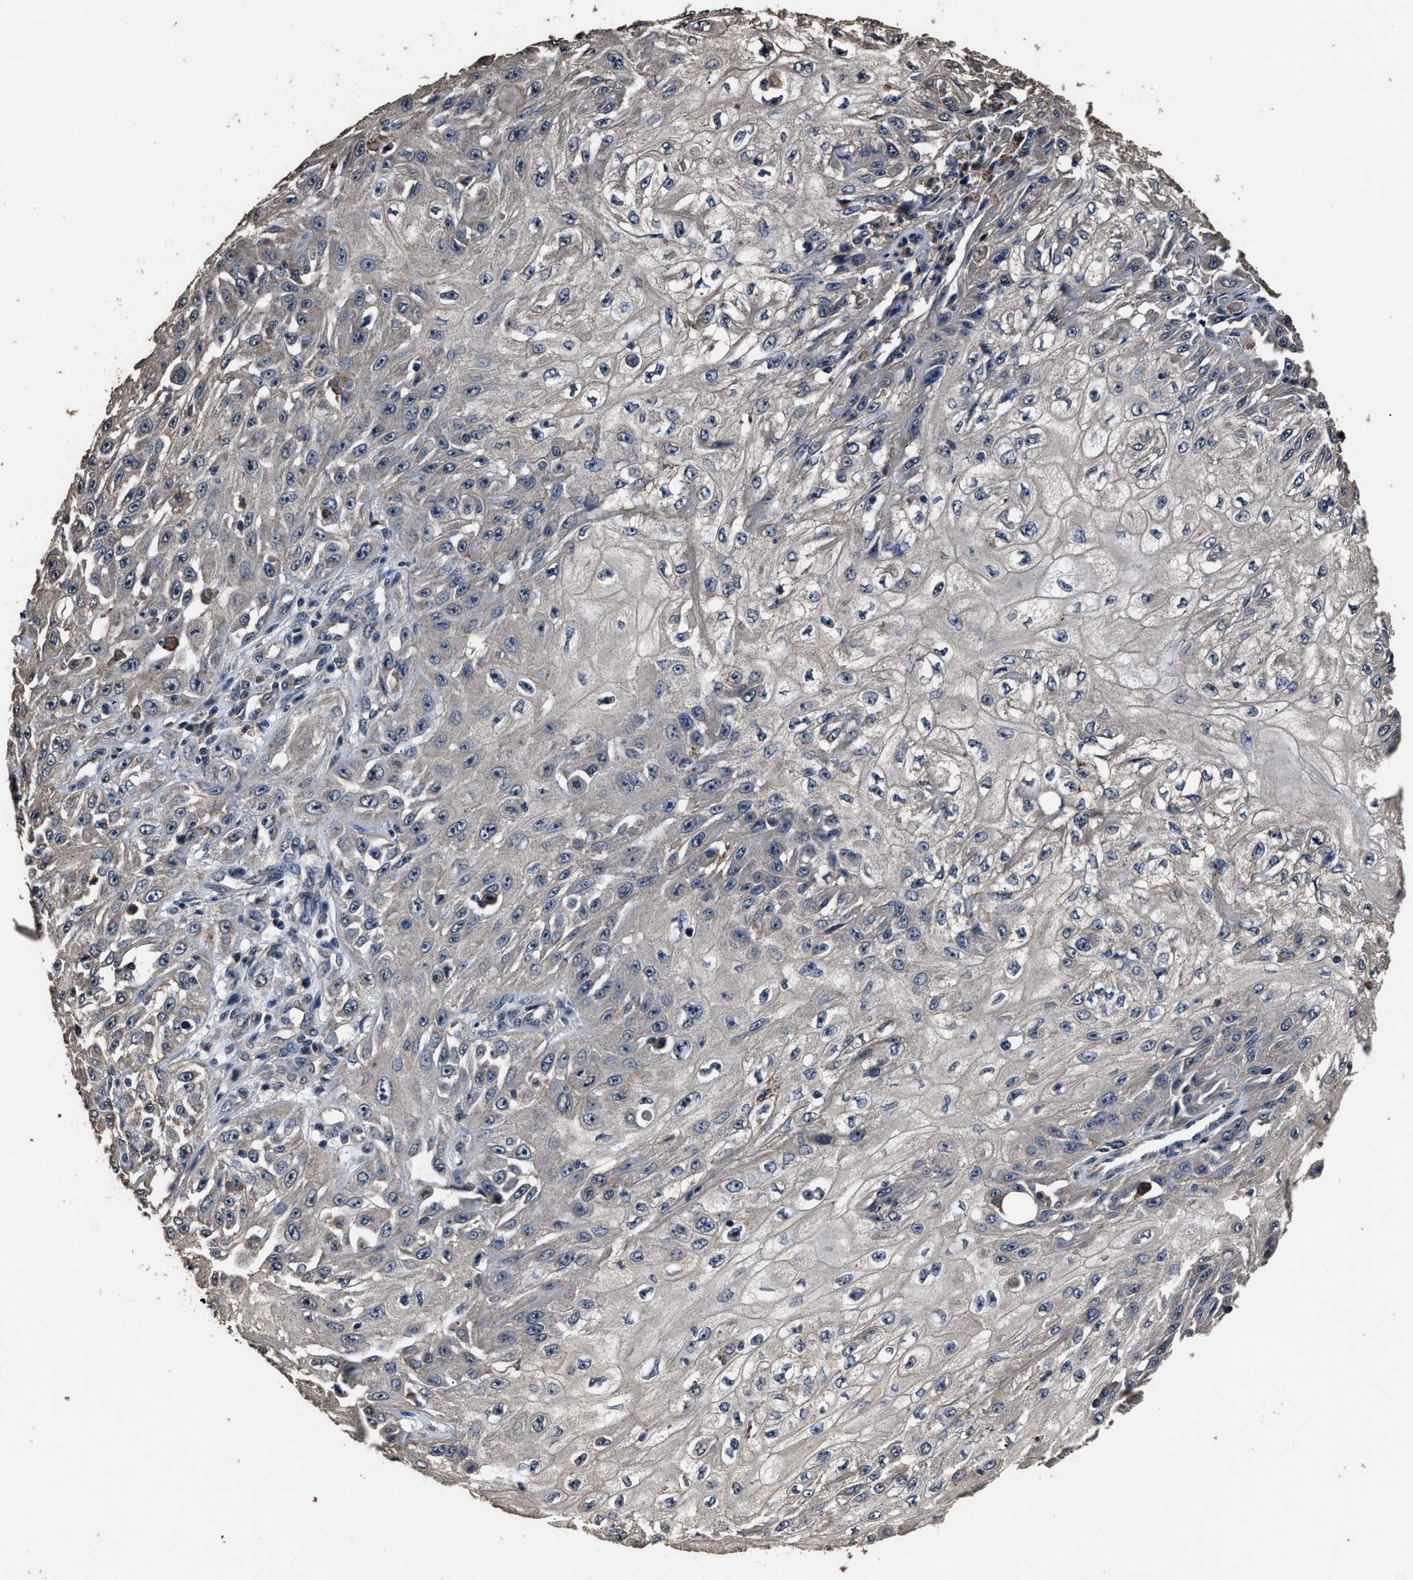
{"staining": {"intensity": "weak", "quantity": "<25%", "location": "nuclear"}, "tissue": "skin cancer", "cell_type": "Tumor cells", "image_type": "cancer", "snomed": [{"axis": "morphology", "description": "Squamous cell carcinoma, NOS"}, {"axis": "morphology", "description": "Squamous cell carcinoma, metastatic, NOS"}, {"axis": "topography", "description": "Skin"}, {"axis": "topography", "description": "Lymph node"}], "caption": "Histopathology image shows no protein positivity in tumor cells of skin cancer (squamous cell carcinoma) tissue.", "gene": "RSBN1L", "patient": {"sex": "male", "age": 75}}